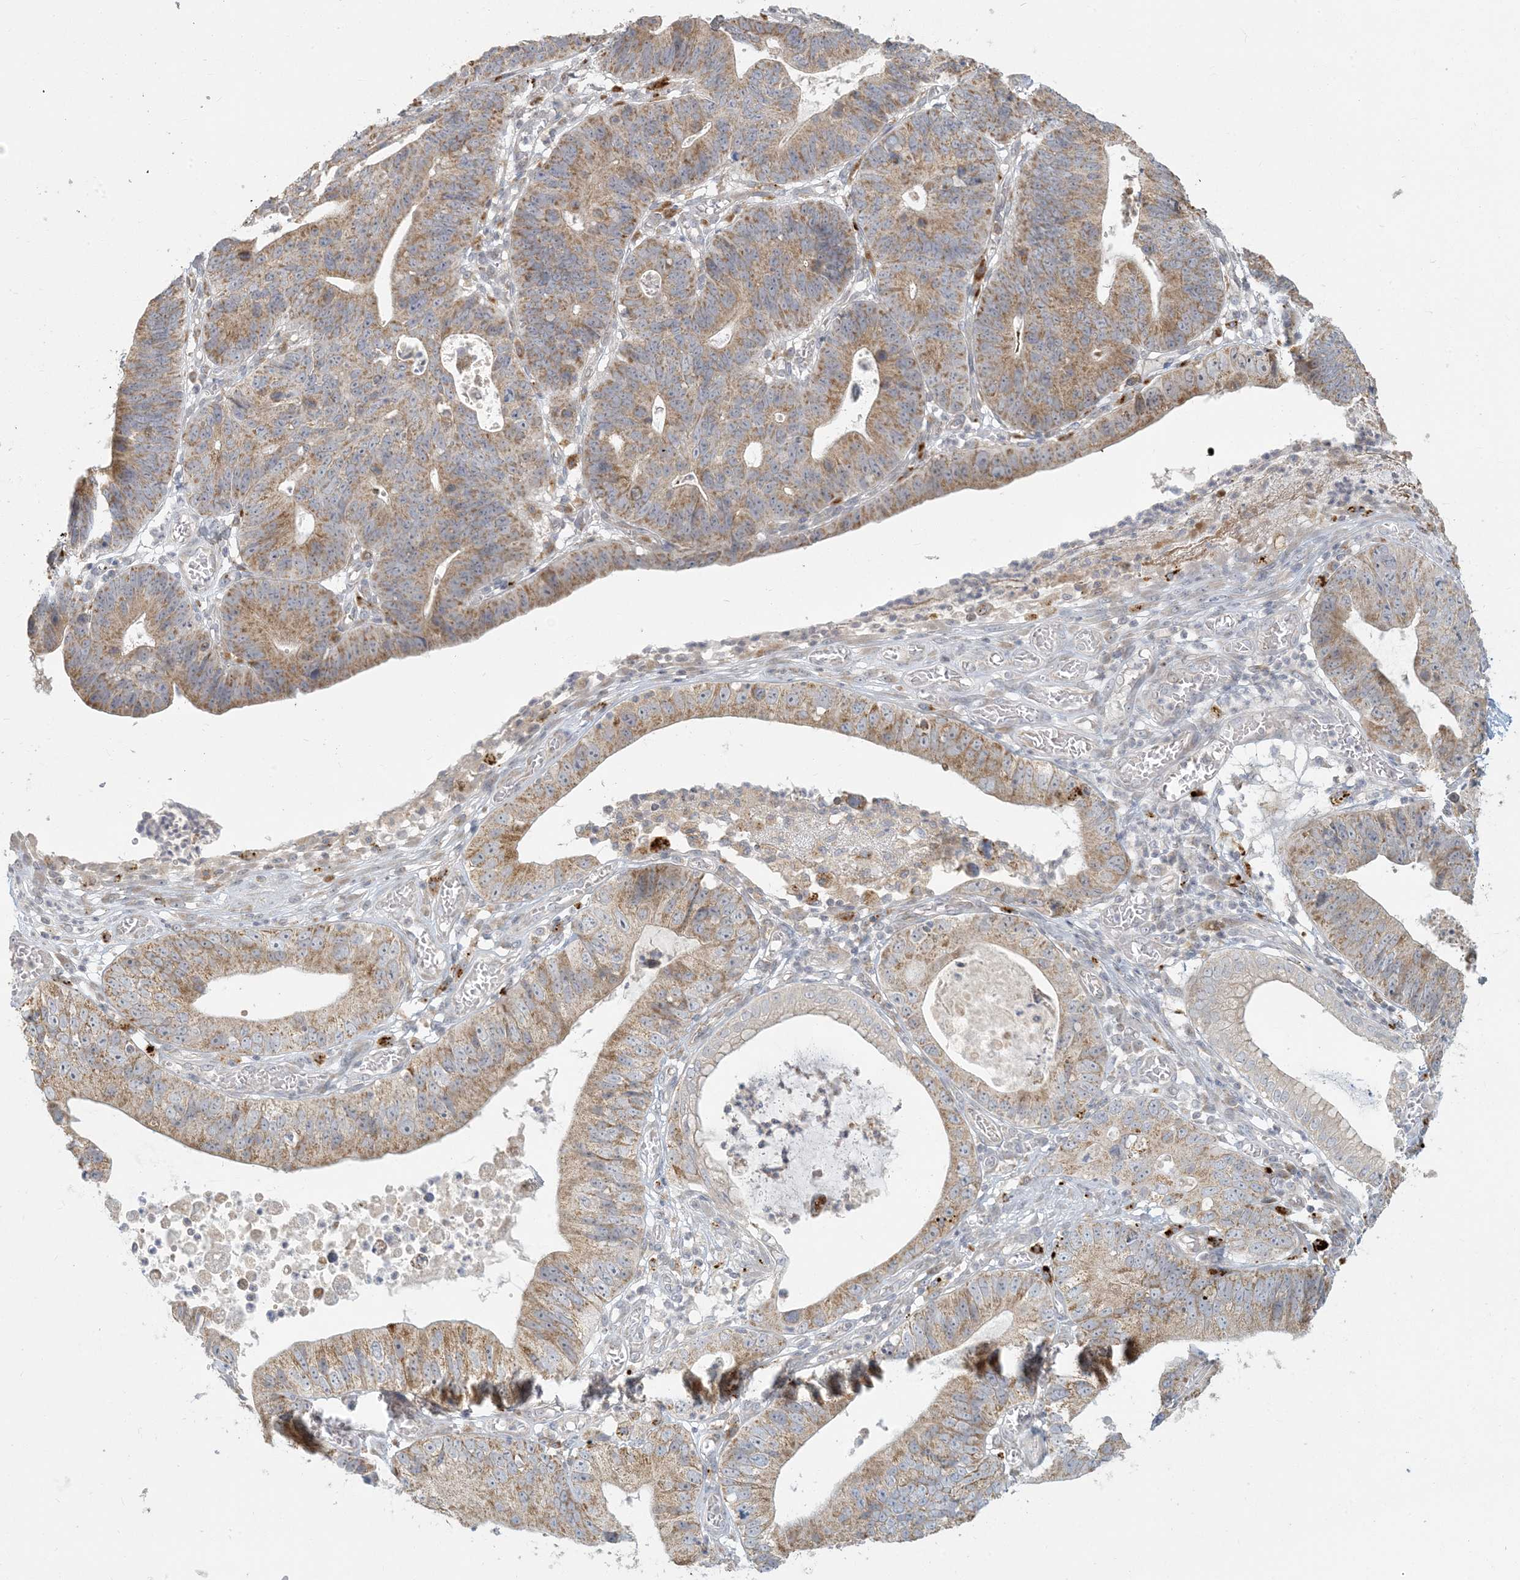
{"staining": {"intensity": "moderate", "quantity": ">75%", "location": "cytoplasmic/membranous"}, "tissue": "stomach cancer", "cell_type": "Tumor cells", "image_type": "cancer", "snomed": [{"axis": "morphology", "description": "Adenocarcinoma, NOS"}, {"axis": "topography", "description": "Stomach"}], "caption": "Tumor cells show moderate cytoplasmic/membranous expression in approximately >75% of cells in stomach adenocarcinoma.", "gene": "MCAT", "patient": {"sex": "male", "age": 59}}